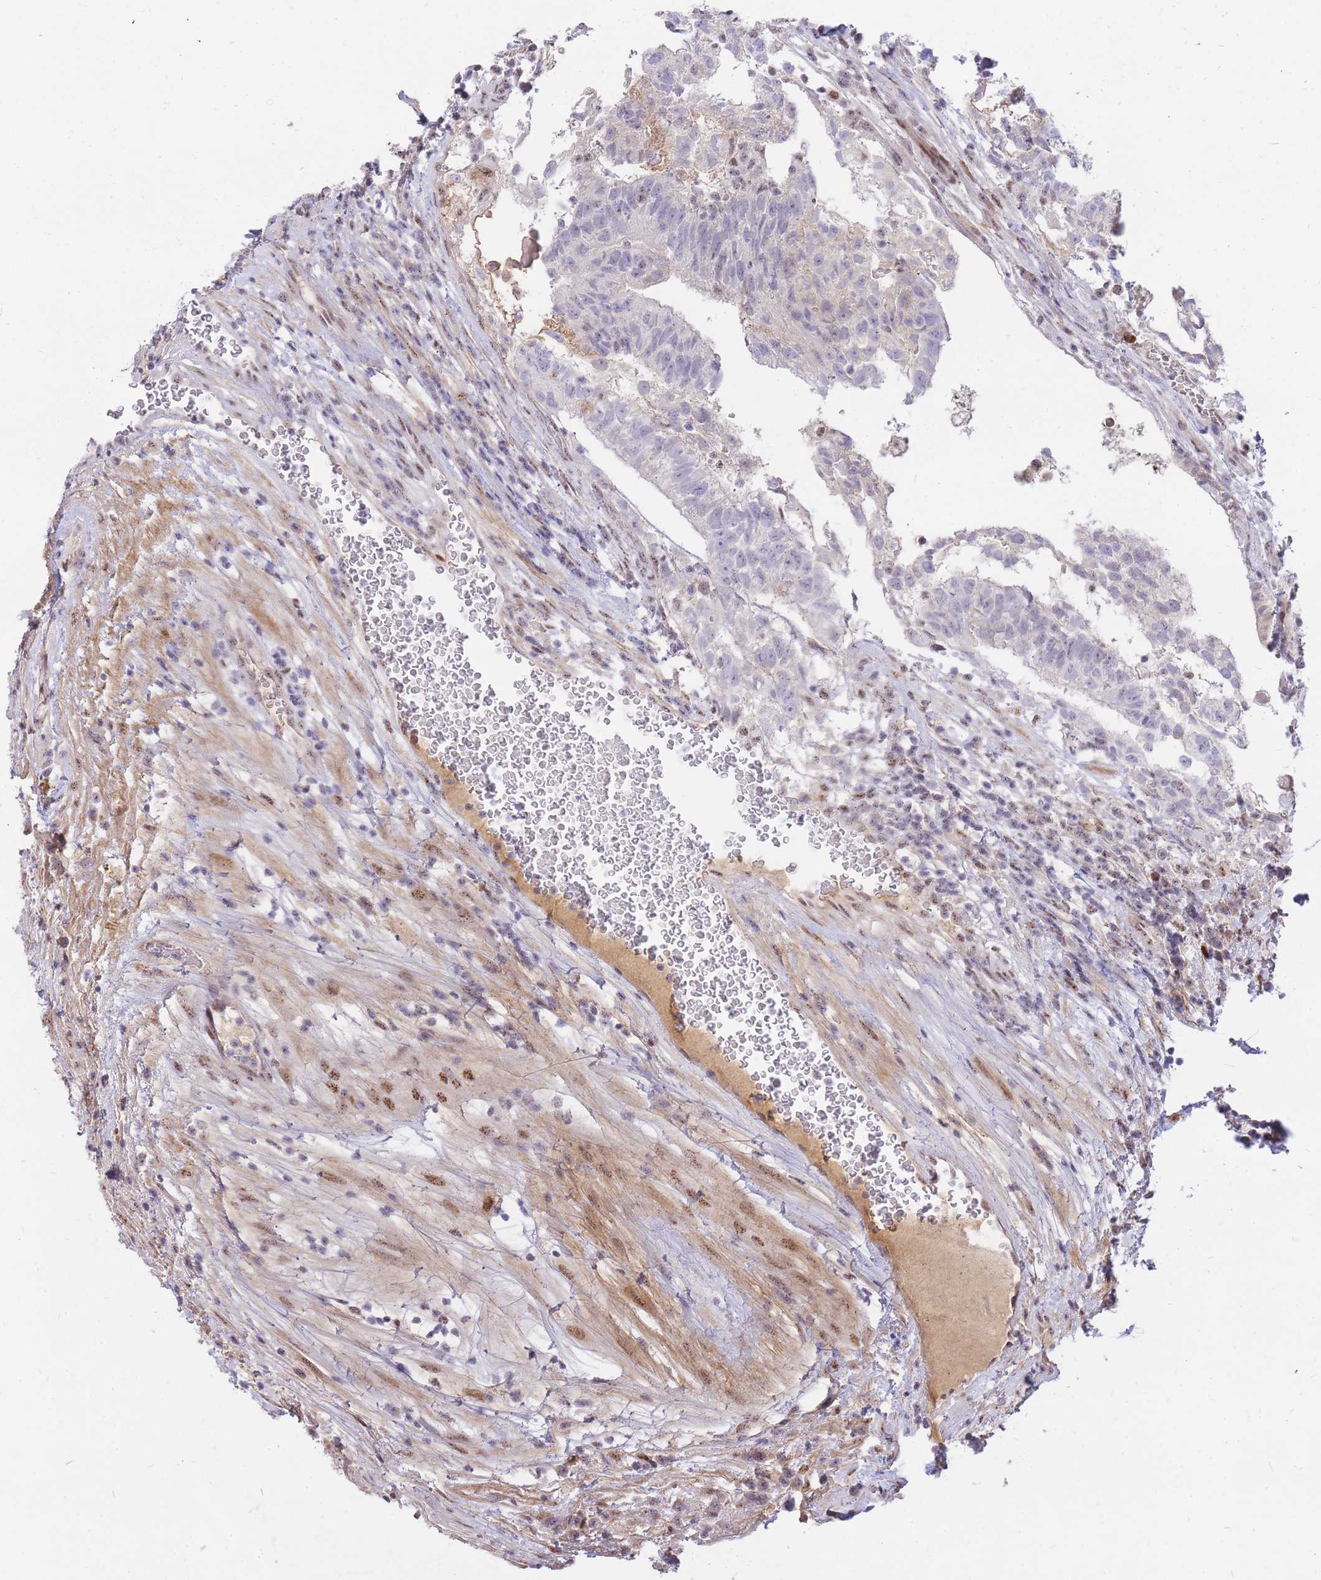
{"staining": {"intensity": "negative", "quantity": "none", "location": "none"}, "tissue": "testis cancer", "cell_type": "Tumor cells", "image_type": "cancer", "snomed": [{"axis": "morphology", "description": "Normal tissue, NOS"}, {"axis": "morphology", "description": "Carcinoma, Embryonal, NOS"}, {"axis": "topography", "description": "Testis"}], "caption": "The histopathology image shows no staining of tumor cells in testis cancer.", "gene": "TLE2", "patient": {"sex": "male", "age": 32}}